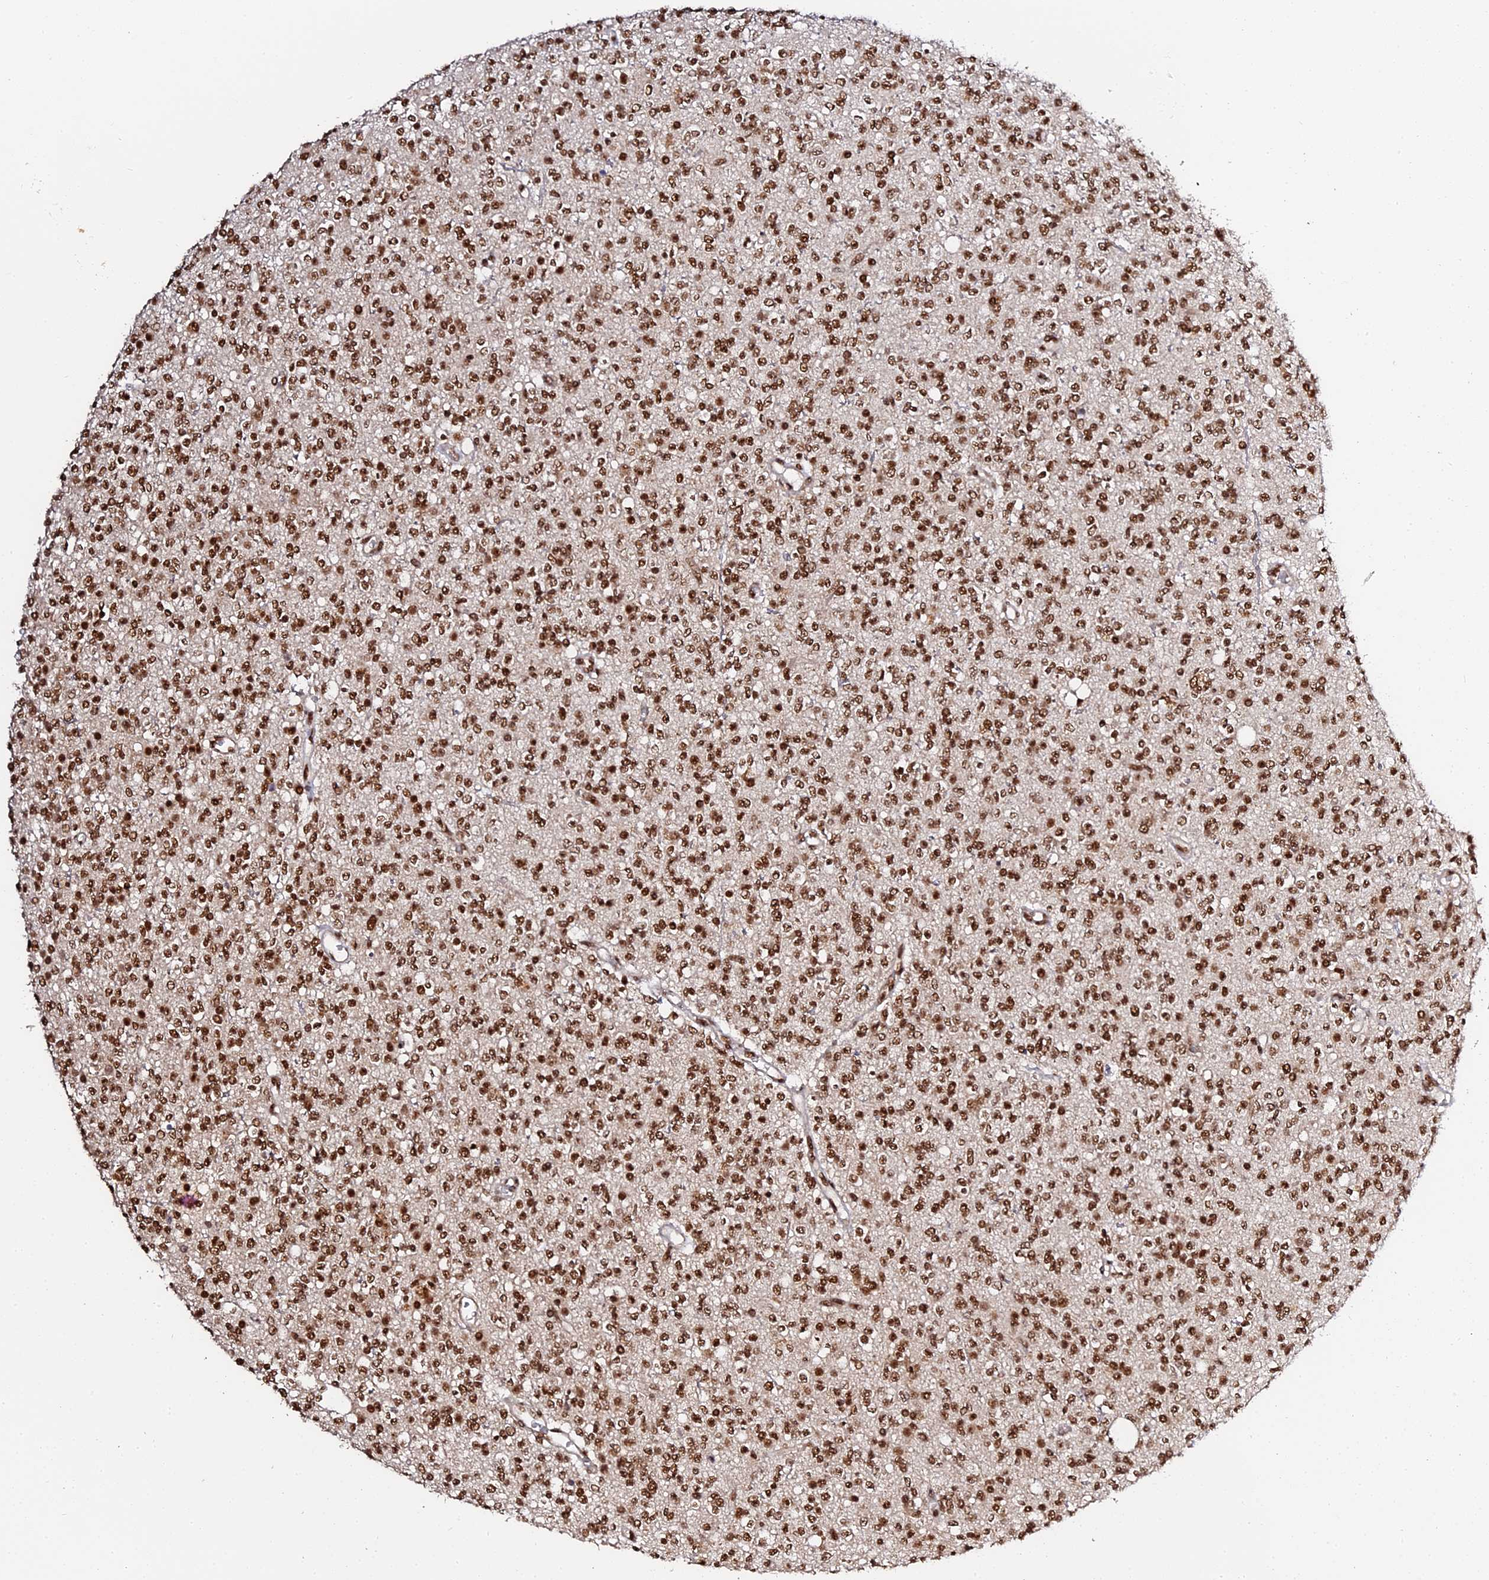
{"staining": {"intensity": "strong", "quantity": ">75%", "location": "nuclear"}, "tissue": "glioma", "cell_type": "Tumor cells", "image_type": "cancer", "snomed": [{"axis": "morphology", "description": "Glioma, malignant, High grade"}, {"axis": "topography", "description": "Brain"}], "caption": "Immunohistochemistry (IHC) micrograph of high-grade glioma (malignant) stained for a protein (brown), which reveals high levels of strong nuclear staining in approximately >75% of tumor cells.", "gene": "MCRS1", "patient": {"sex": "male", "age": 34}}